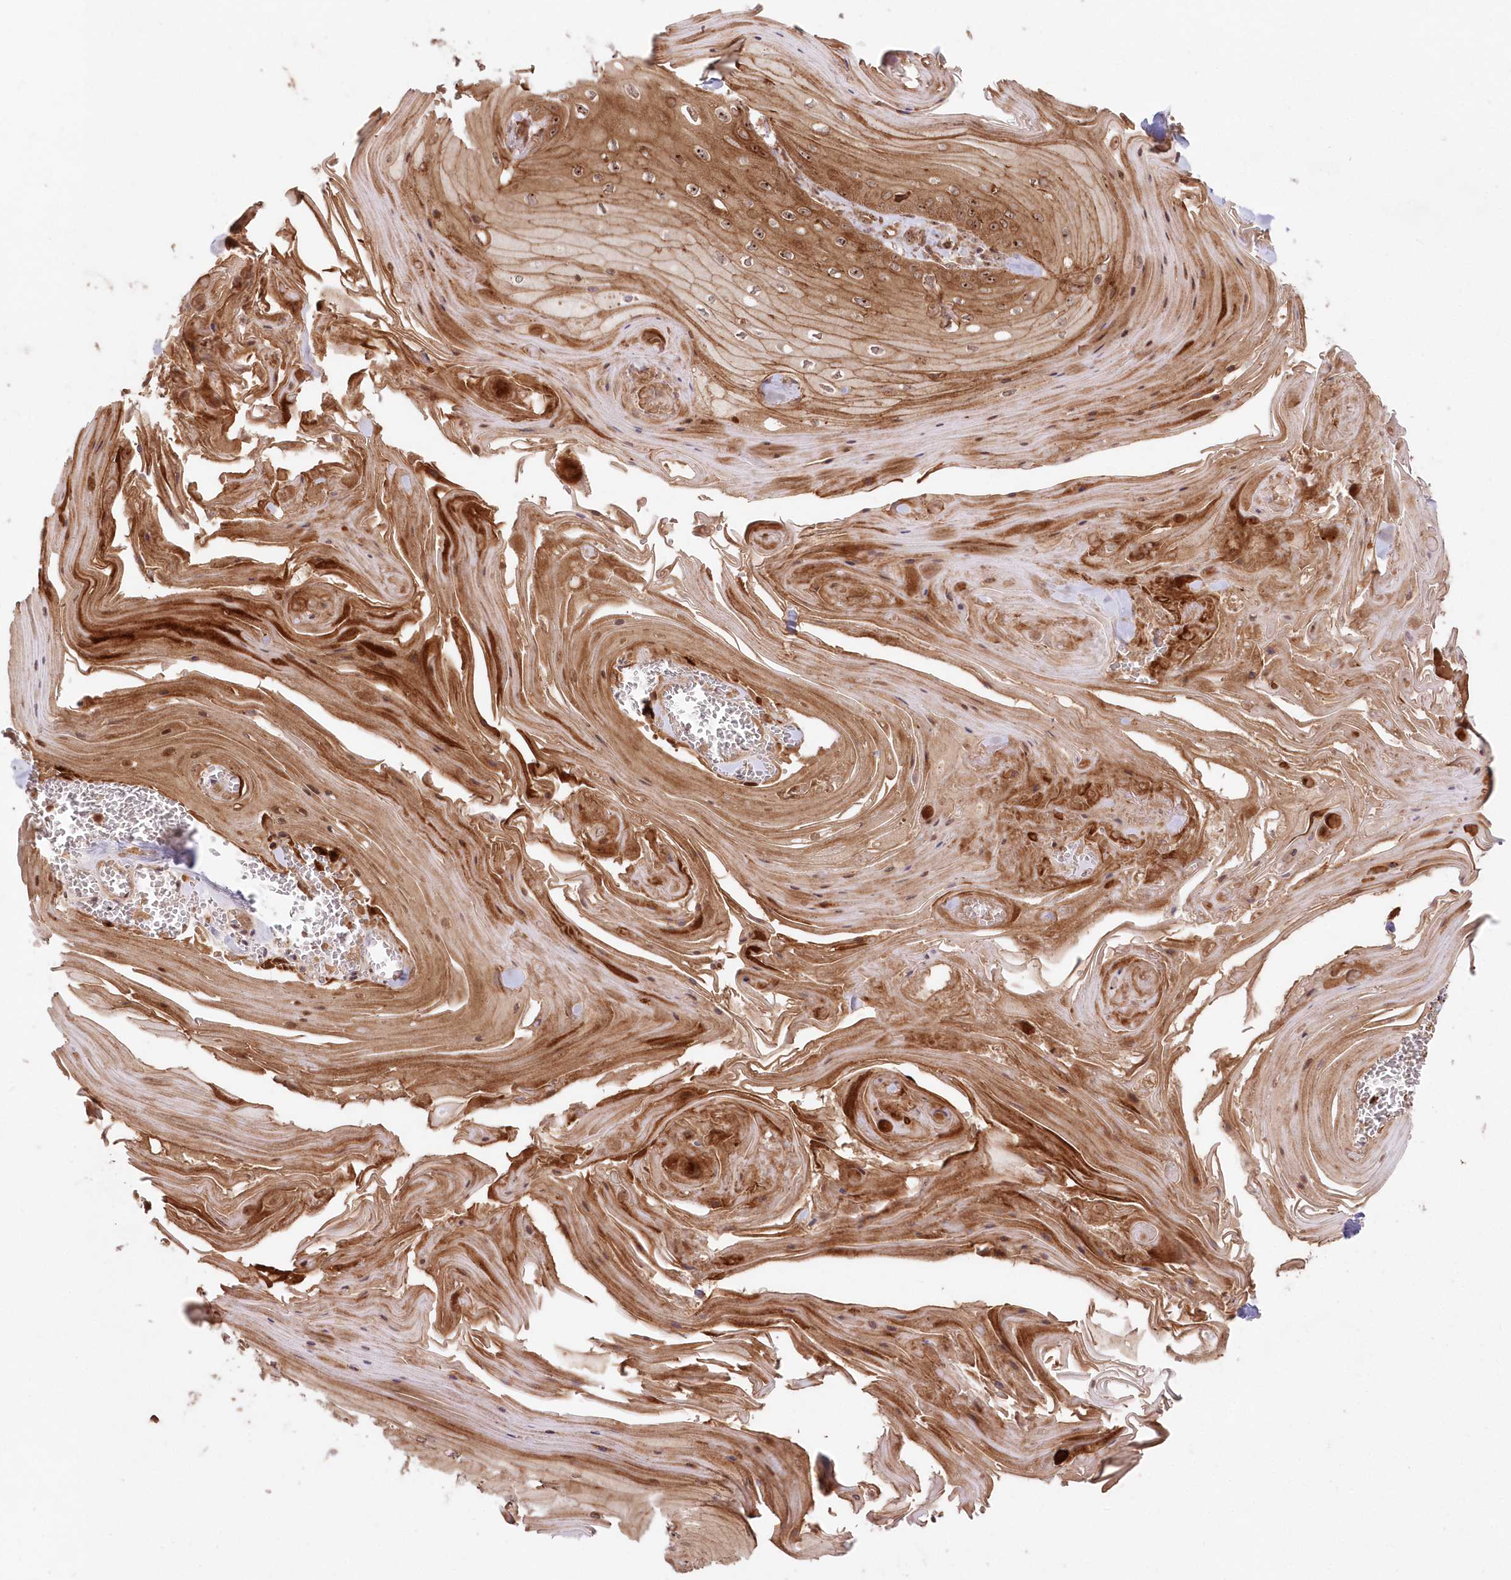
{"staining": {"intensity": "moderate", "quantity": ">75%", "location": "cytoplasmic/membranous,nuclear"}, "tissue": "skin cancer", "cell_type": "Tumor cells", "image_type": "cancer", "snomed": [{"axis": "morphology", "description": "Squamous cell carcinoma, NOS"}, {"axis": "topography", "description": "Skin"}], "caption": "The histopathology image reveals a brown stain indicating the presence of a protein in the cytoplasmic/membranous and nuclear of tumor cells in squamous cell carcinoma (skin).", "gene": "SERINC1", "patient": {"sex": "male", "age": 74}}